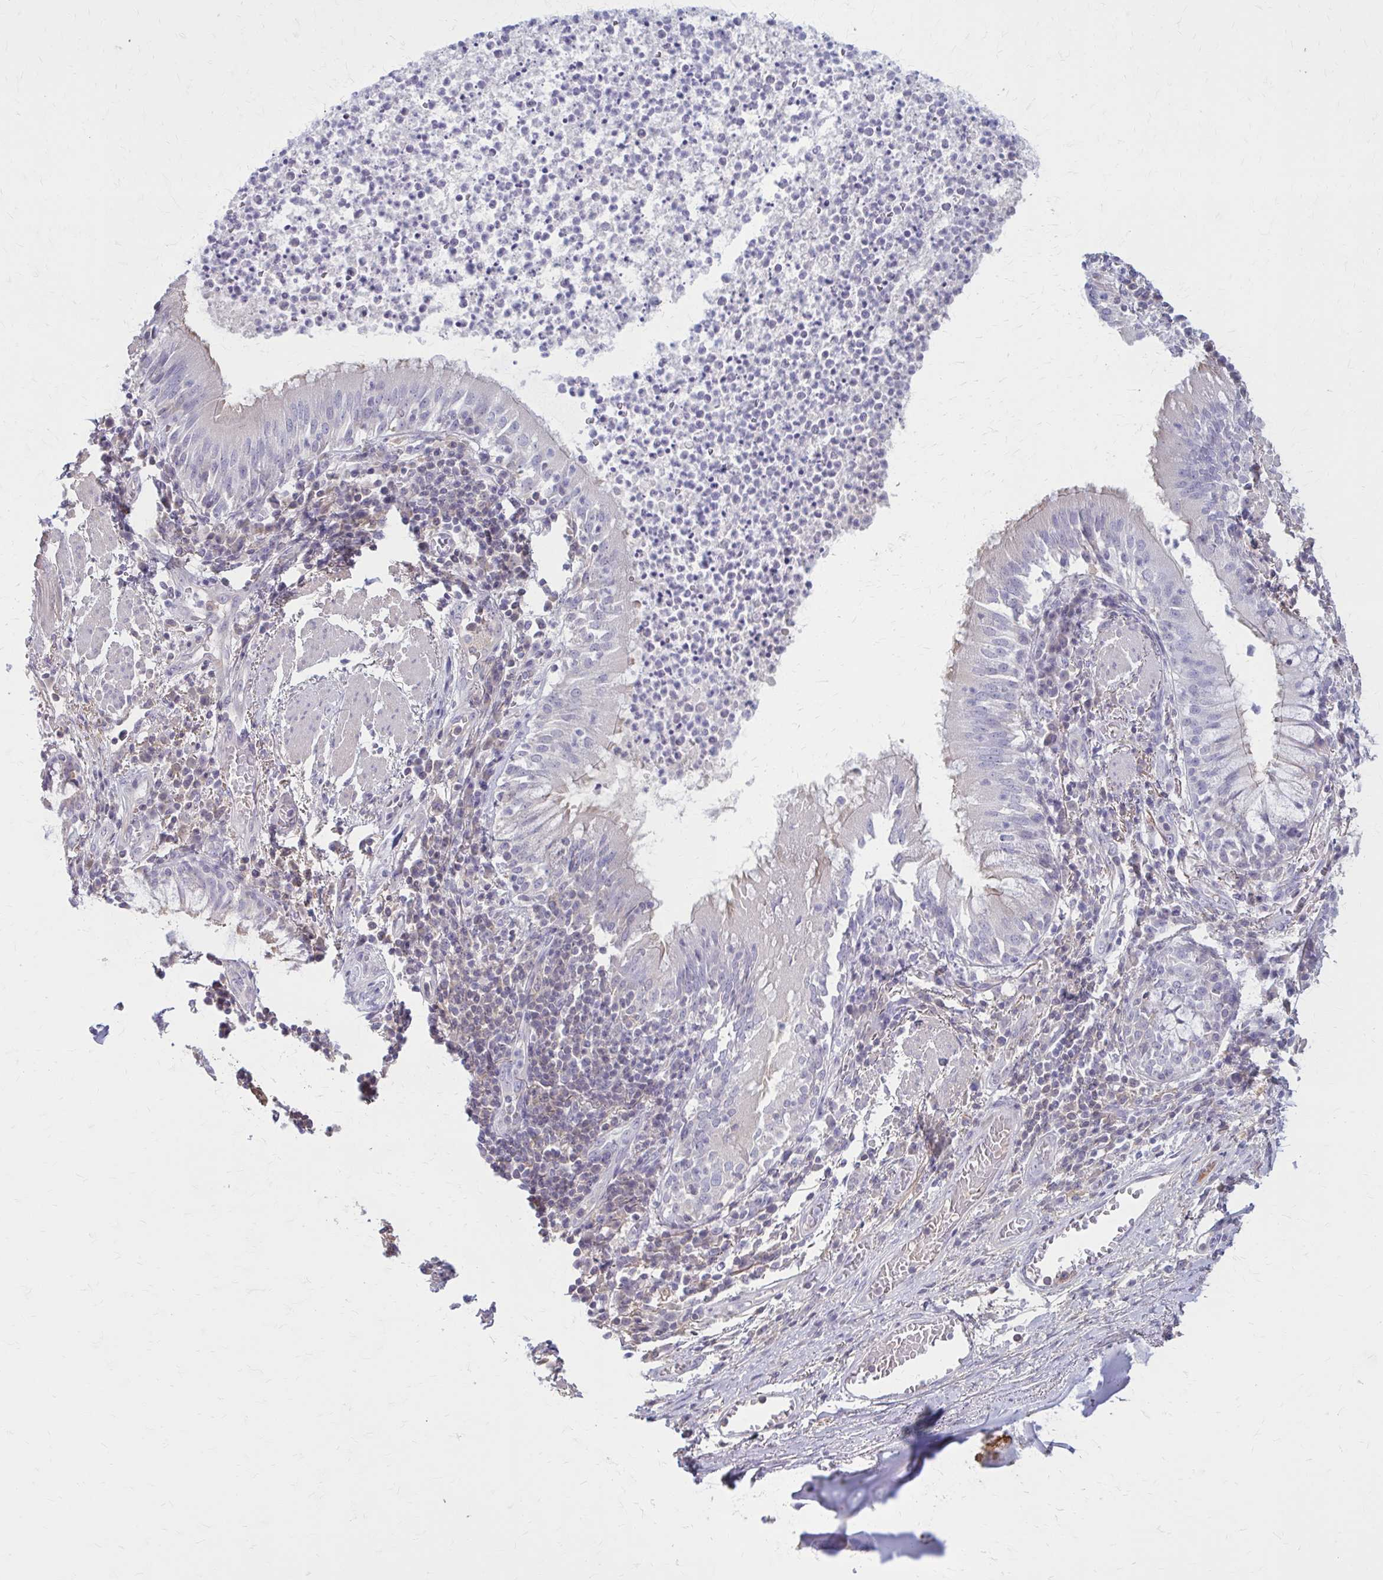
{"staining": {"intensity": "negative", "quantity": "none", "location": "none"}, "tissue": "bronchus", "cell_type": "Respiratory epithelial cells", "image_type": "normal", "snomed": [{"axis": "morphology", "description": "Normal tissue, NOS"}, {"axis": "topography", "description": "Lymph node"}, {"axis": "topography", "description": "Bronchus"}], "caption": "A high-resolution micrograph shows IHC staining of benign bronchus, which displays no significant positivity in respiratory epithelial cells. Nuclei are stained in blue.", "gene": "SERPIND1", "patient": {"sex": "male", "age": 56}}